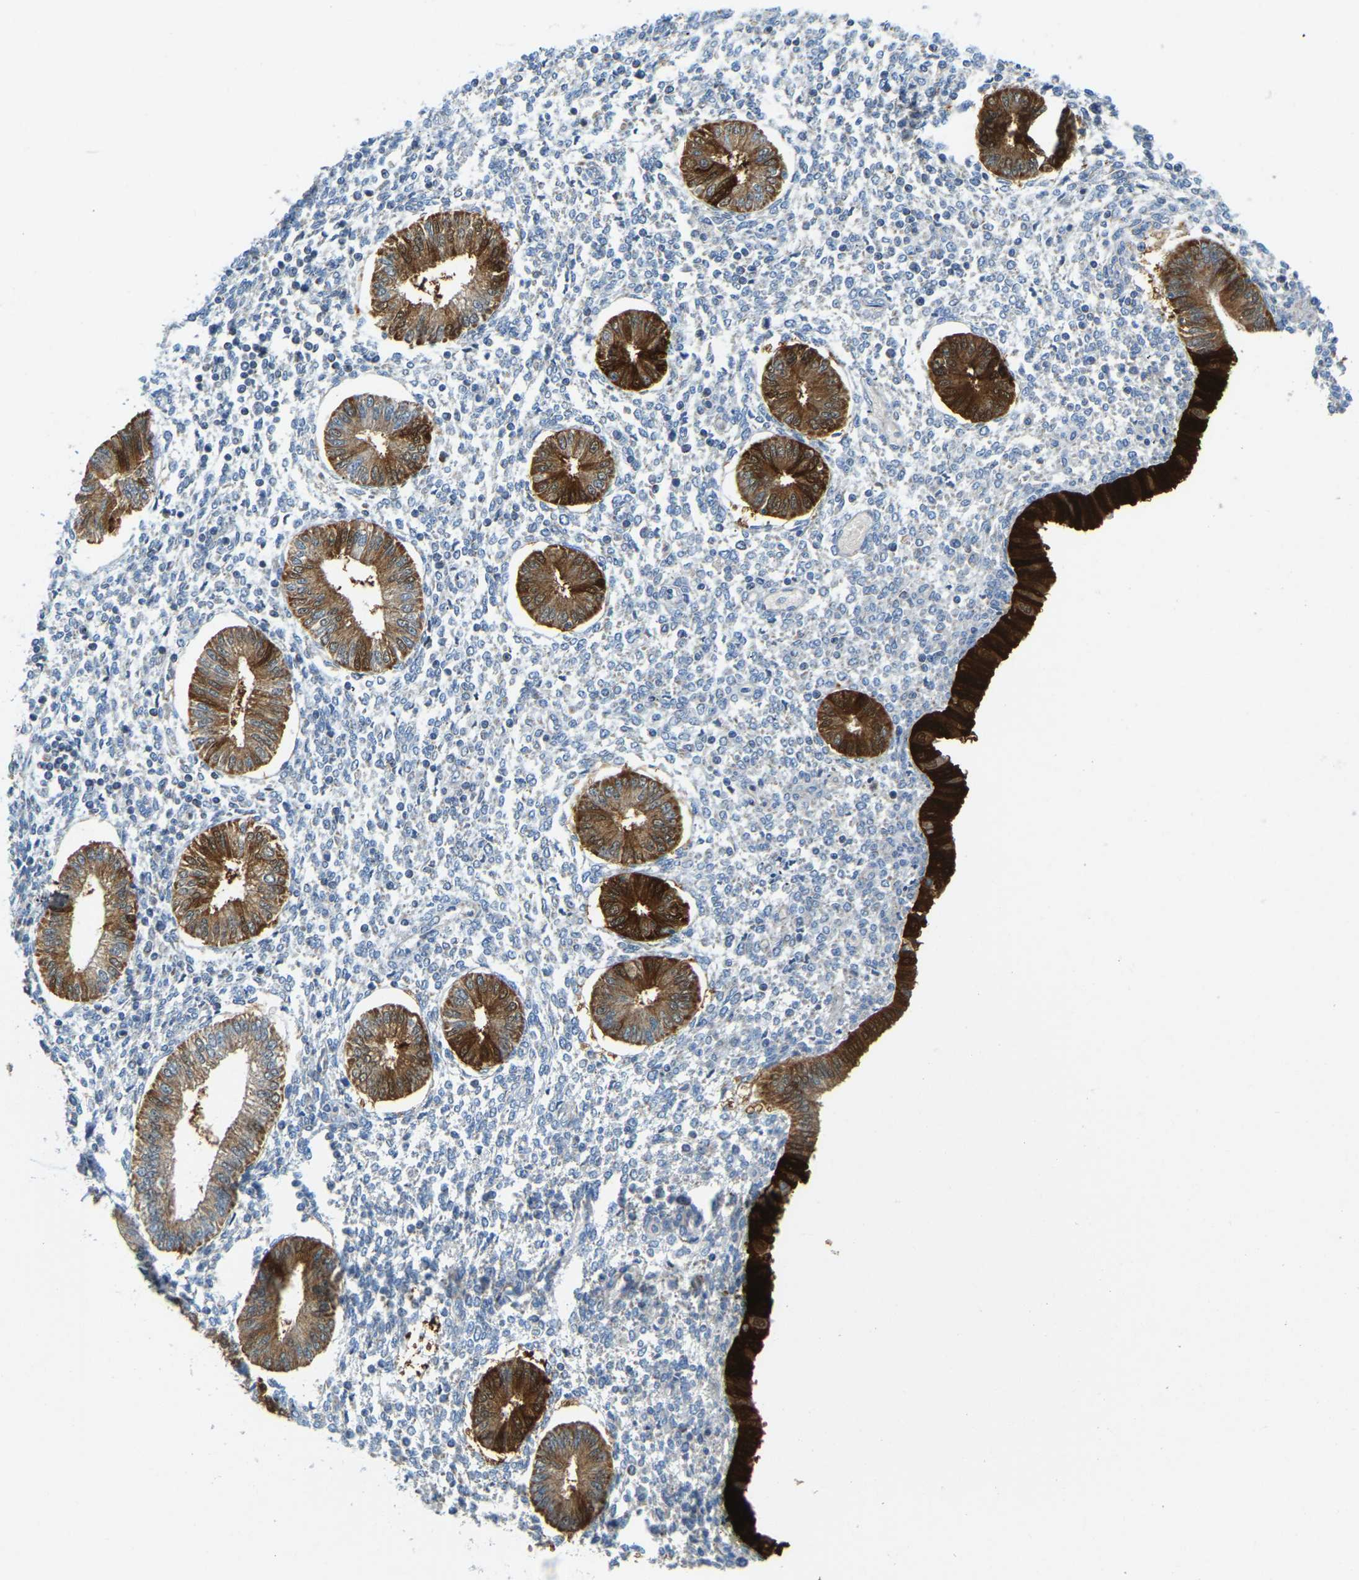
{"staining": {"intensity": "negative", "quantity": "none", "location": "none"}, "tissue": "endometrium", "cell_type": "Cells in endometrial stroma", "image_type": "normal", "snomed": [{"axis": "morphology", "description": "Normal tissue, NOS"}, {"axis": "topography", "description": "Endometrium"}], "caption": "Cells in endometrial stroma are negative for protein expression in benign human endometrium. The staining was performed using DAB to visualize the protein expression in brown, while the nuclei were stained in blue with hematoxylin (Magnification: 20x).", "gene": "GDA", "patient": {"sex": "female", "age": 50}}